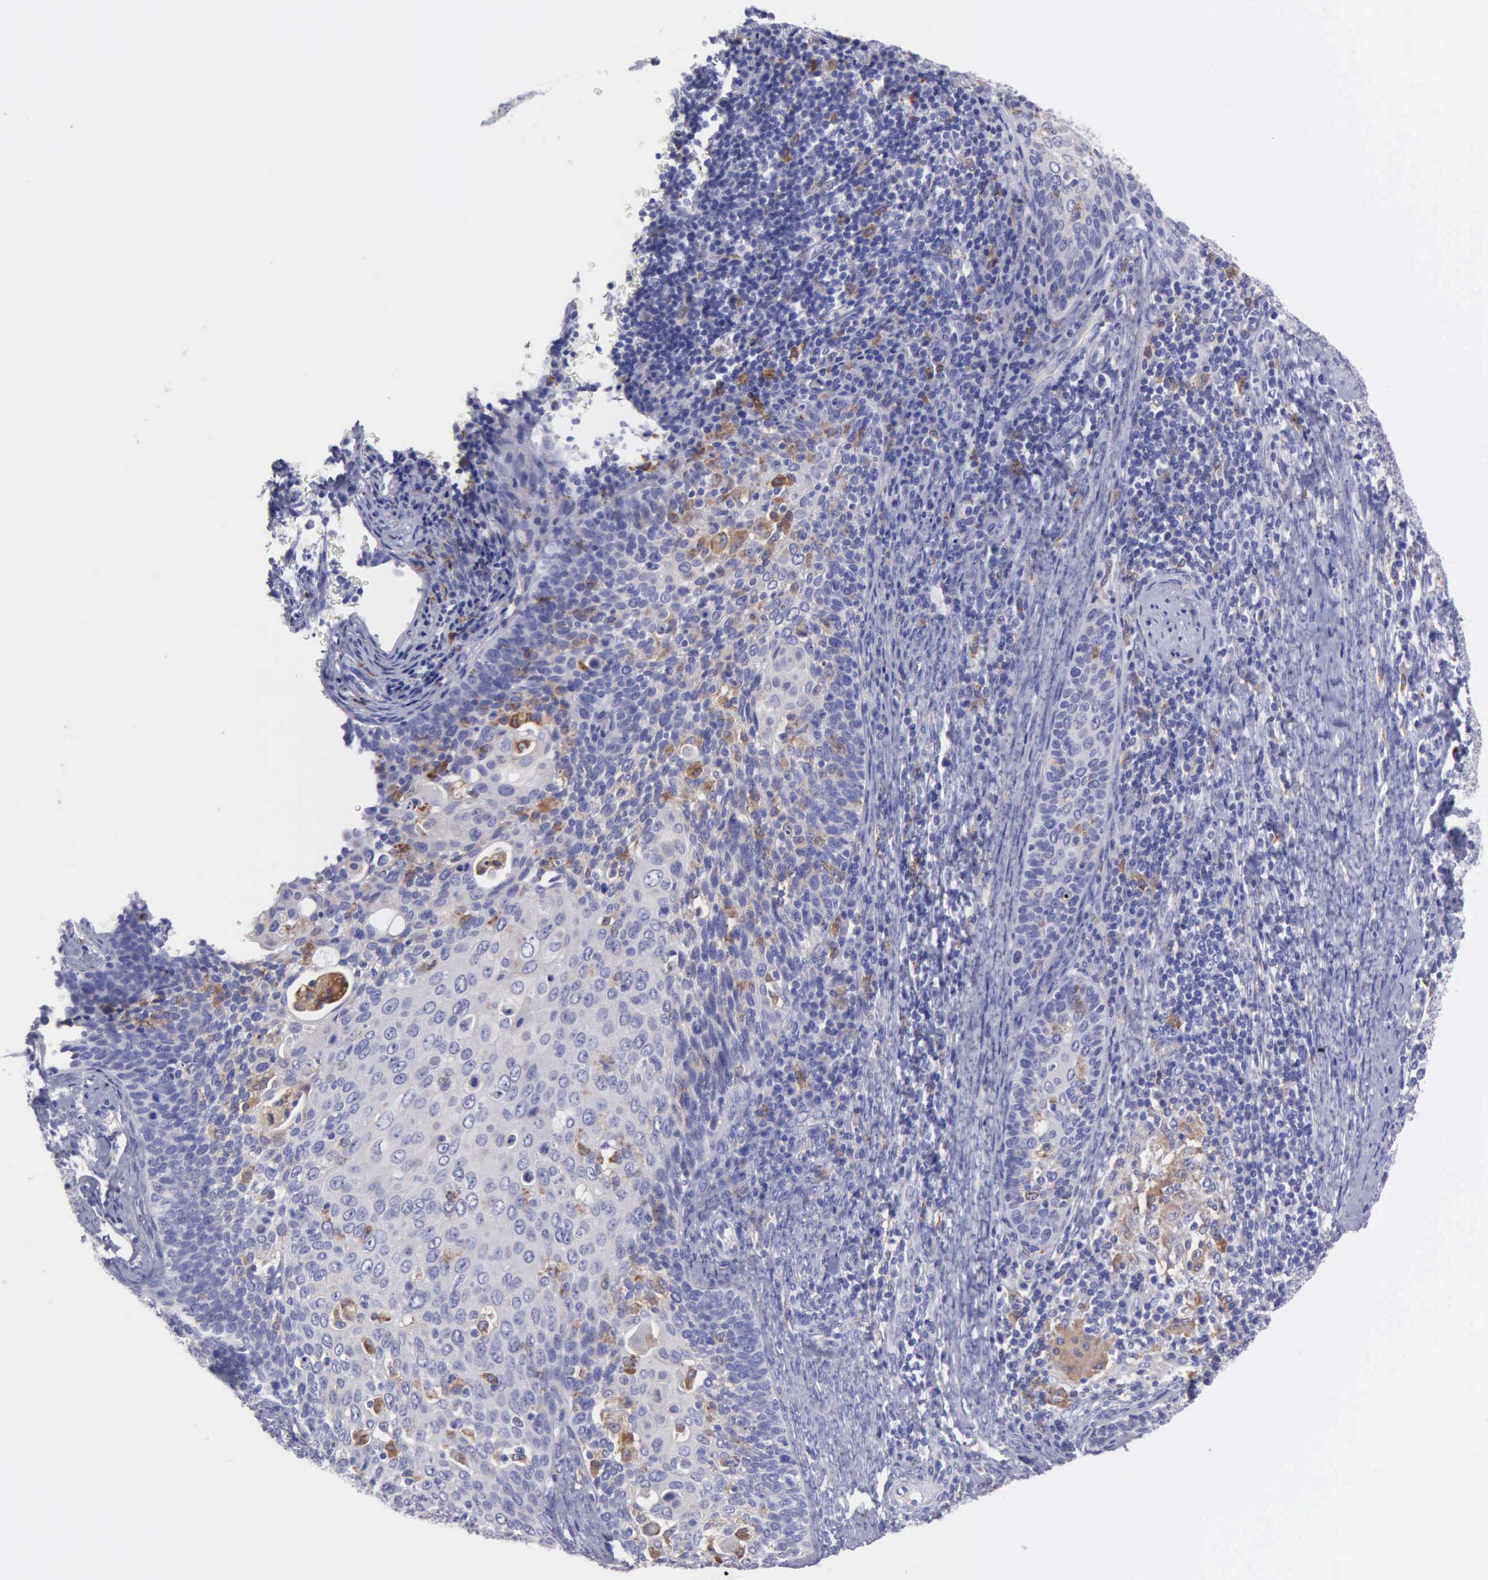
{"staining": {"intensity": "negative", "quantity": "none", "location": "none"}, "tissue": "cervical cancer", "cell_type": "Tumor cells", "image_type": "cancer", "snomed": [{"axis": "morphology", "description": "Squamous cell carcinoma, NOS"}, {"axis": "topography", "description": "Cervix"}], "caption": "Cervical cancer stained for a protein using IHC shows no positivity tumor cells.", "gene": "TYRP1", "patient": {"sex": "female", "age": 33}}